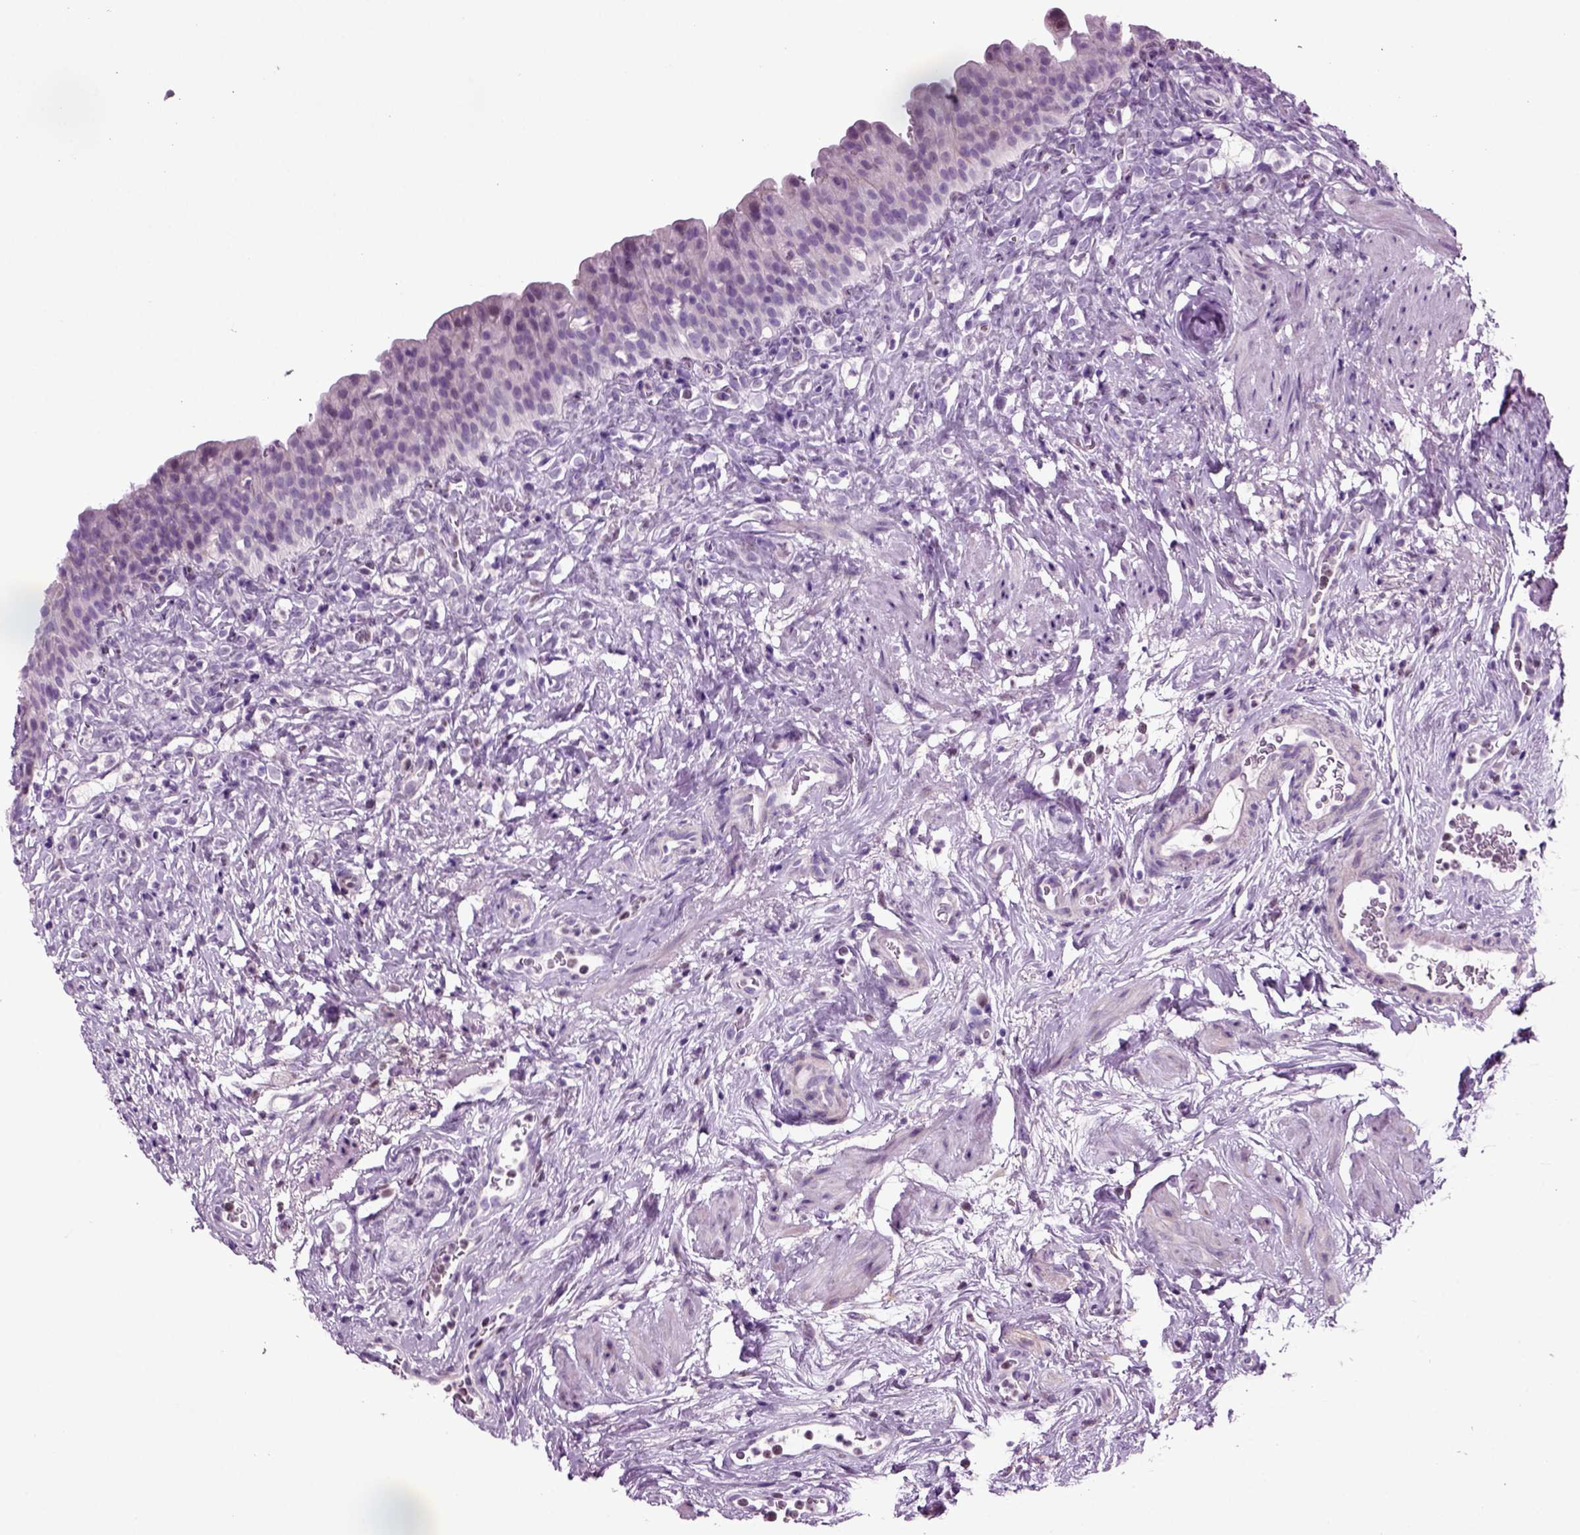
{"staining": {"intensity": "negative", "quantity": "none", "location": "none"}, "tissue": "urinary bladder", "cell_type": "Urothelial cells", "image_type": "normal", "snomed": [{"axis": "morphology", "description": "Normal tissue, NOS"}, {"axis": "topography", "description": "Urinary bladder"}], "caption": "The image shows no significant staining in urothelial cells of urinary bladder.", "gene": "ARID3A", "patient": {"sex": "male", "age": 76}}